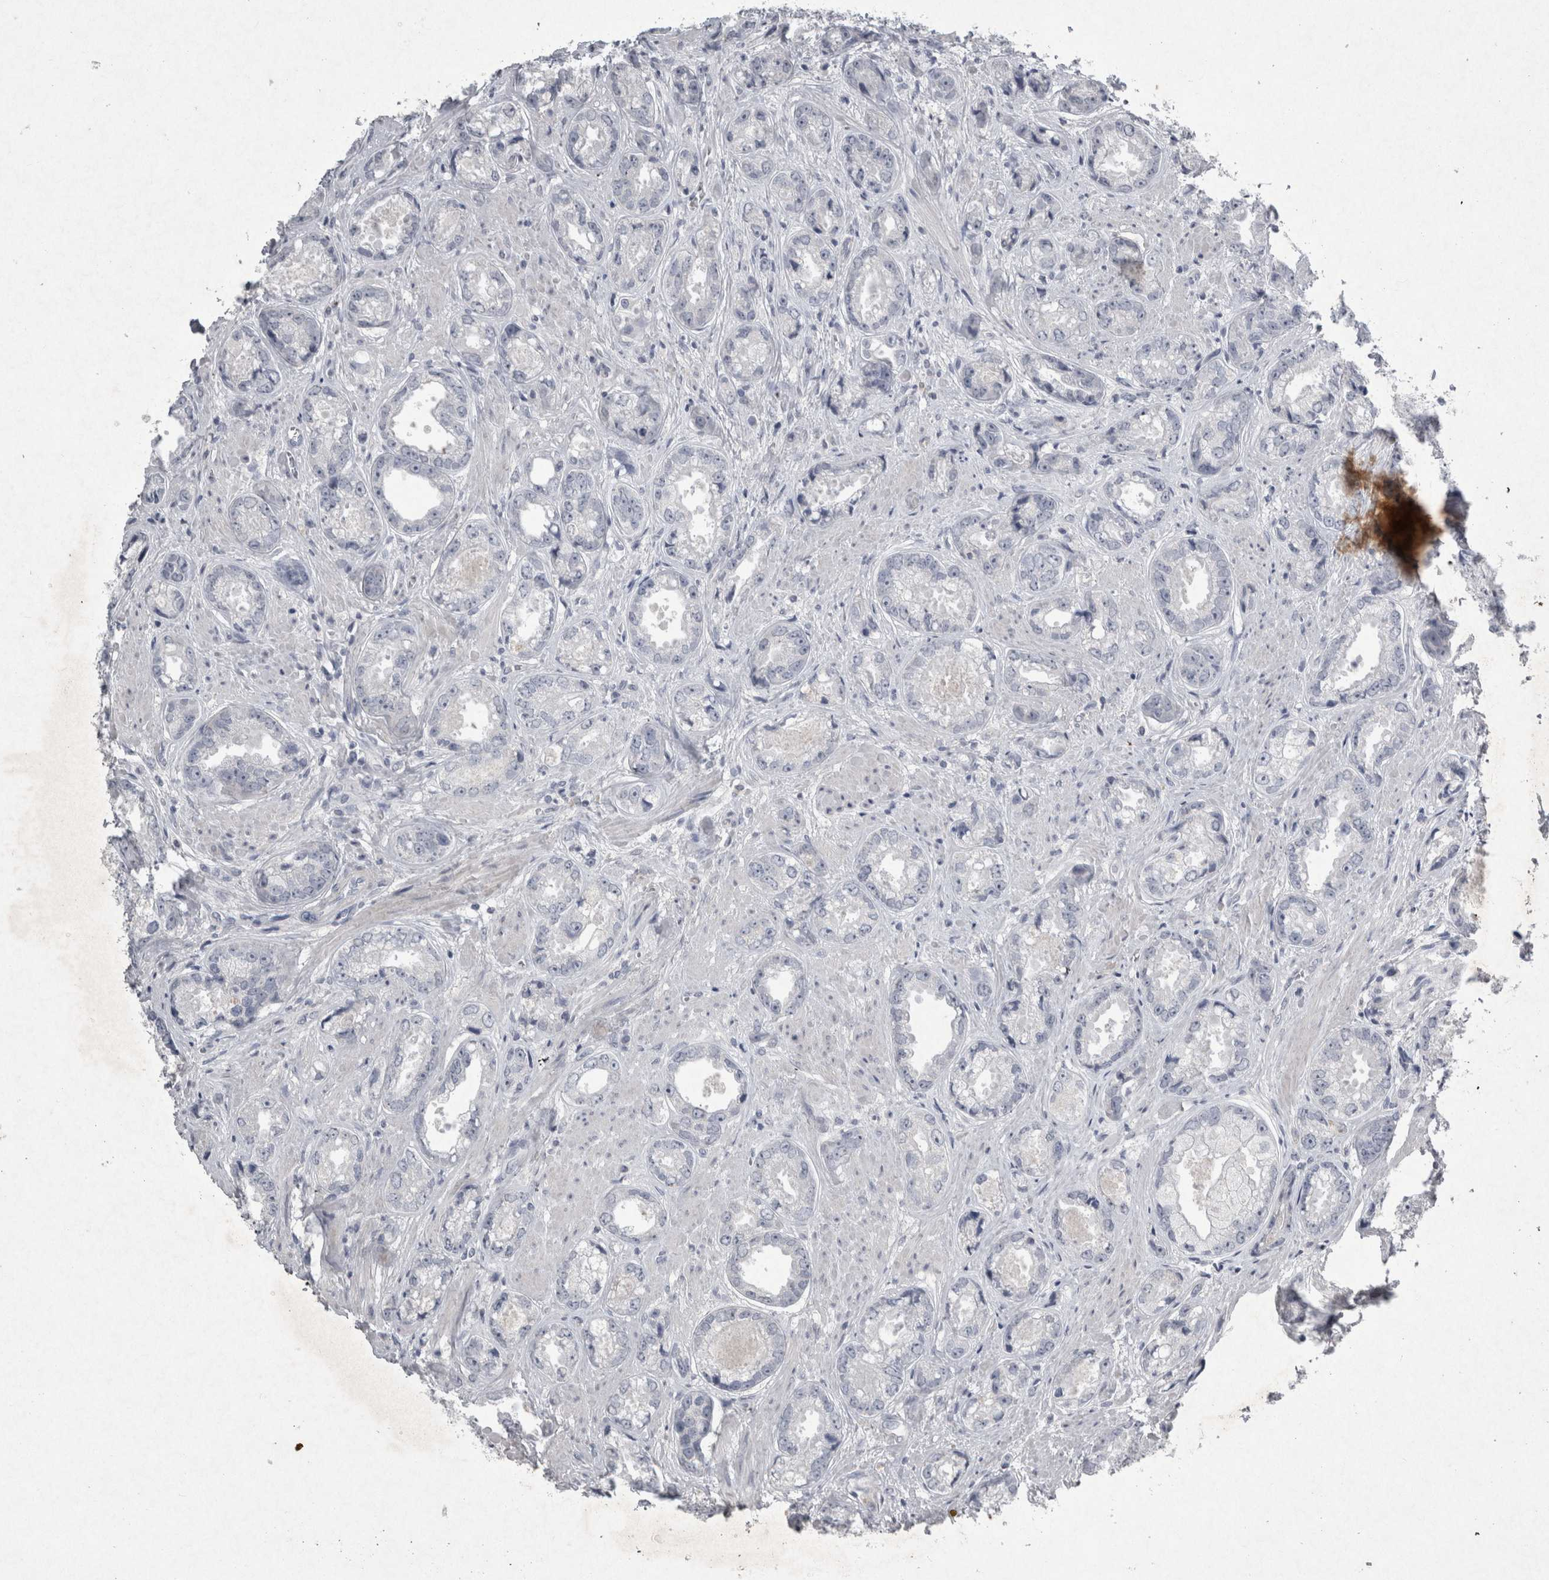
{"staining": {"intensity": "negative", "quantity": "none", "location": "none"}, "tissue": "prostate cancer", "cell_type": "Tumor cells", "image_type": "cancer", "snomed": [{"axis": "morphology", "description": "Adenocarcinoma, High grade"}, {"axis": "topography", "description": "Prostate"}], "caption": "There is no significant staining in tumor cells of prostate cancer.", "gene": "PDX1", "patient": {"sex": "male", "age": 61}}